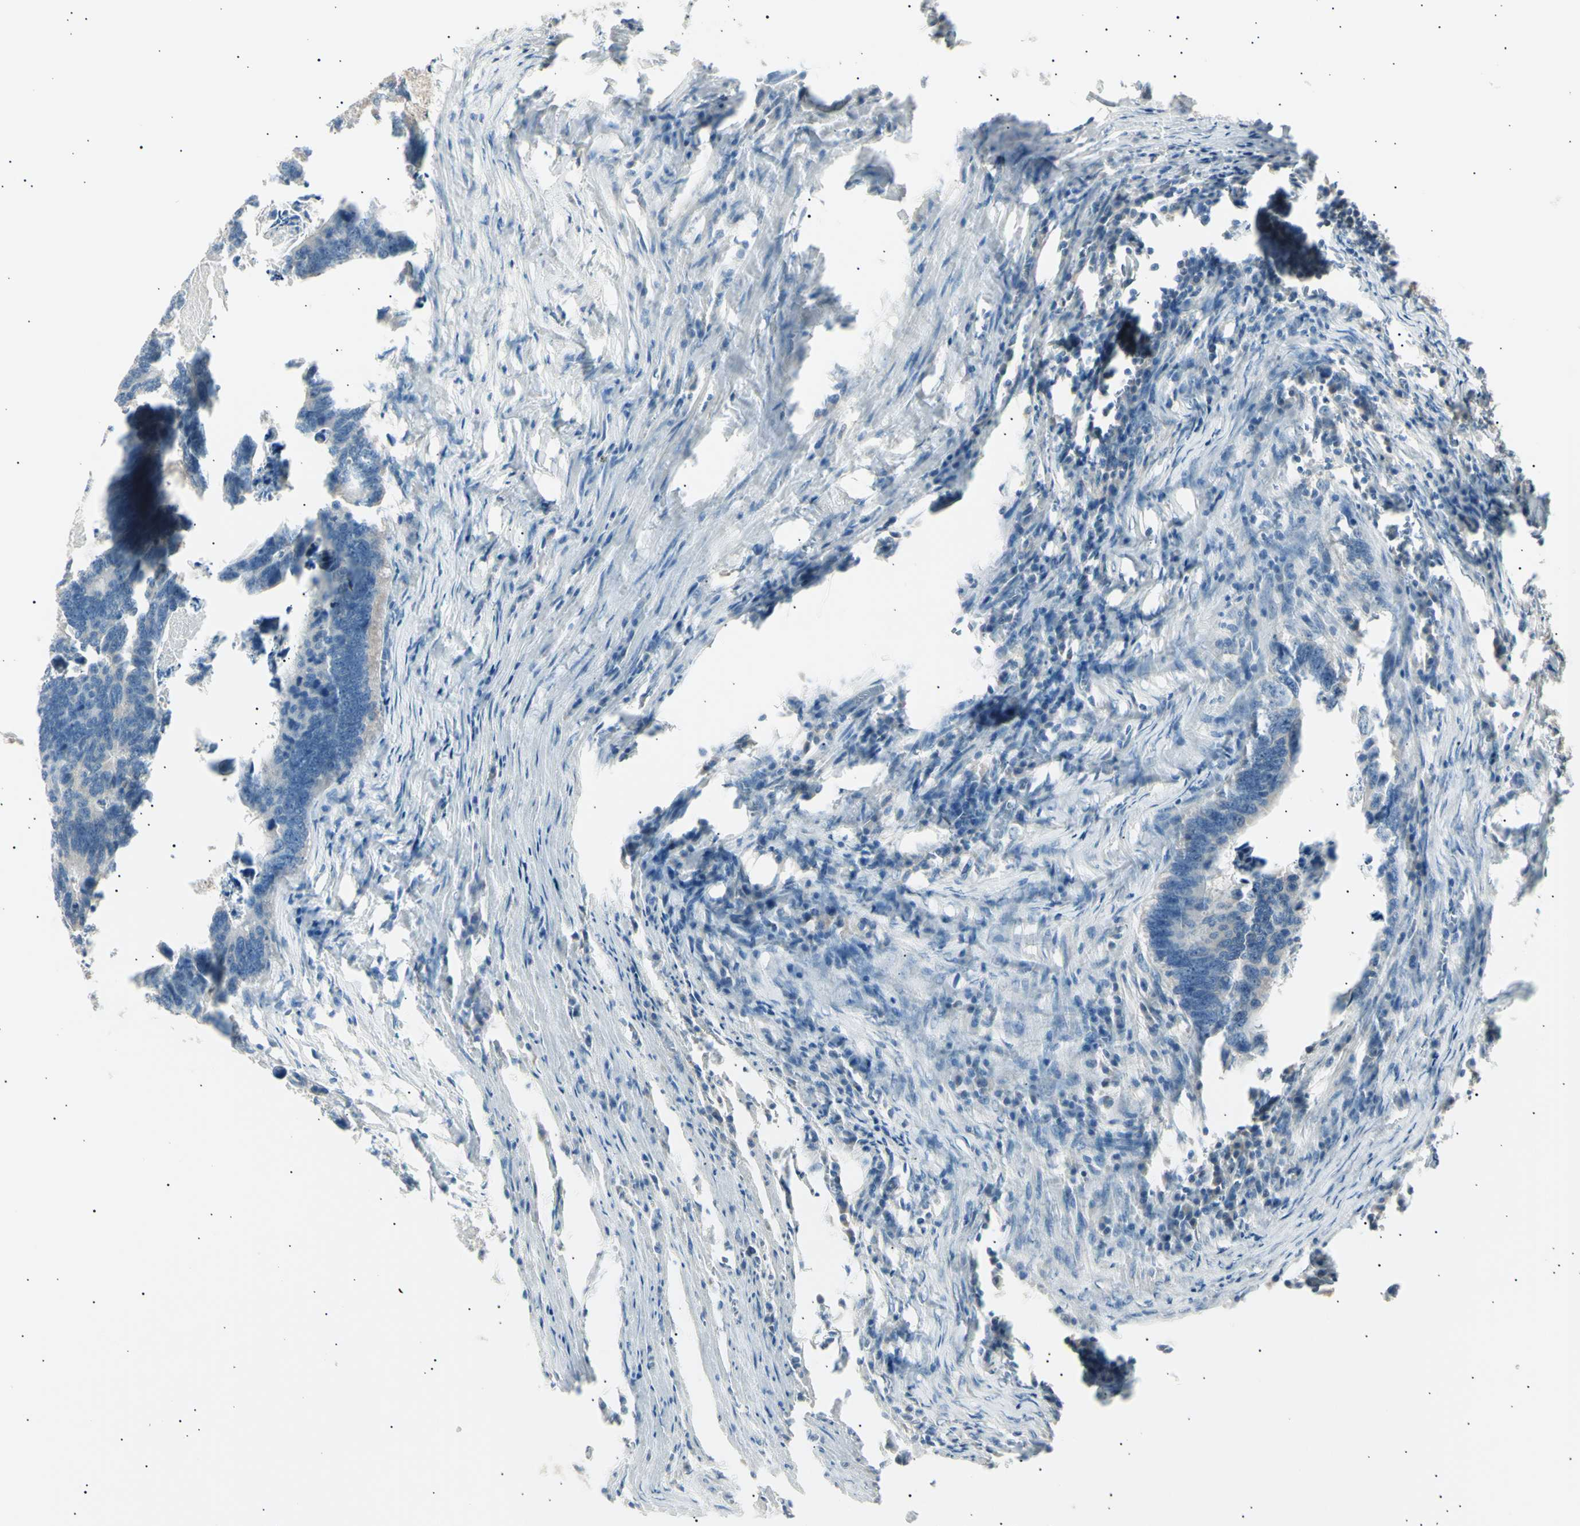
{"staining": {"intensity": "negative", "quantity": "none", "location": "none"}, "tissue": "colorectal cancer", "cell_type": "Tumor cells", "image_type": "cancer", "snomed": [{"axis": "morphology", "description": "Adenocarcinoma, NOS"}, {"axis": "topography", "description": "Colon"}], "caption": "Protein analysis of adenocarcinoma (colorectal) reveals no significant positivity in tumor cells.", "gene": "LHPP", "patient": {"sex": "male", "age": 72}}